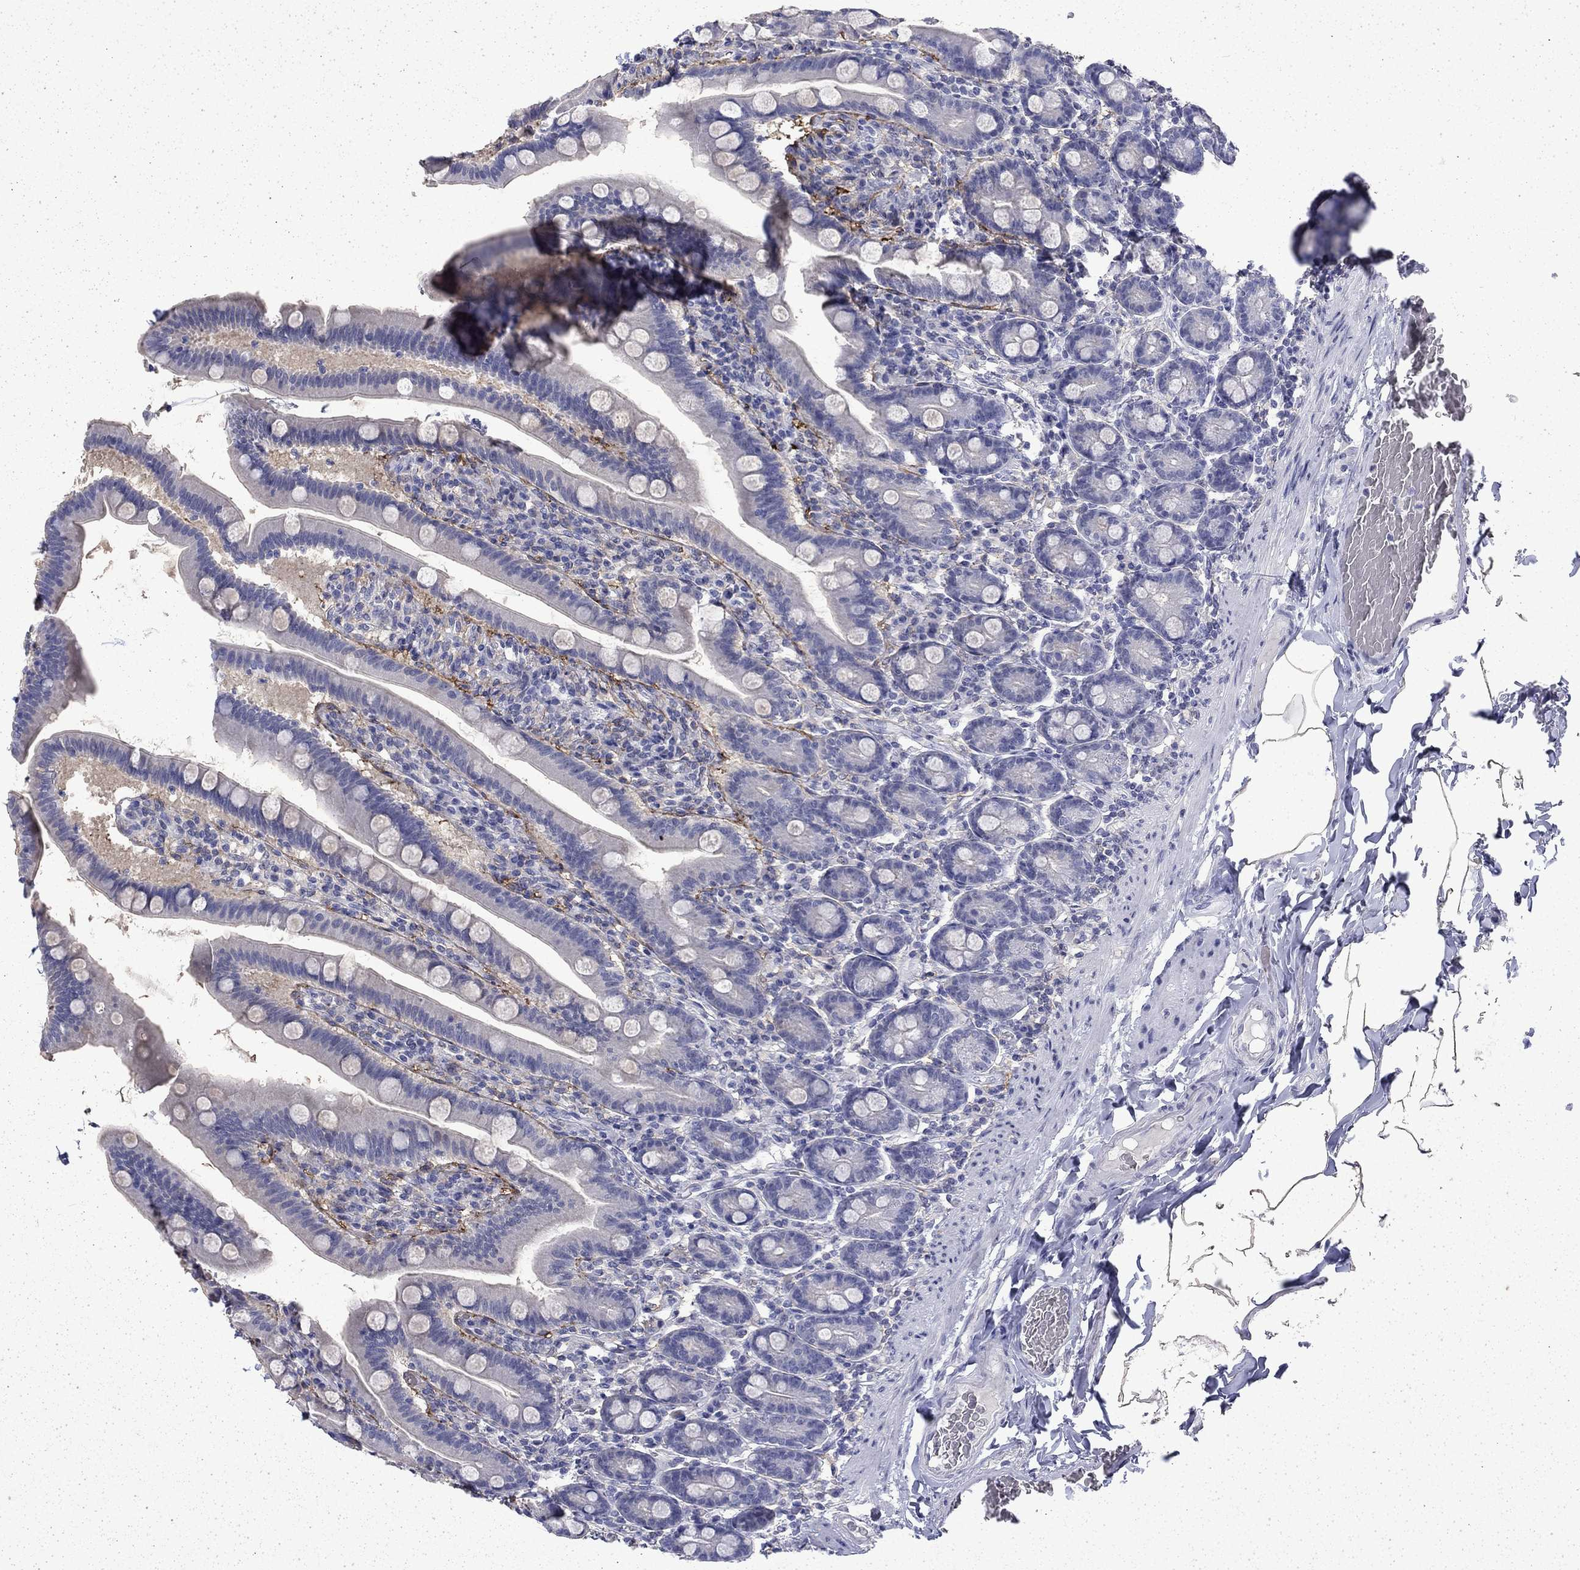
{"staining": {"intensity": "negative", "quantity": "none", "location": "none"}, "tissue": "small intestine", "cell_type": "Glandular cells", "image_type": "normal", "snomed": [{"axis": "morphology", "description": "Normal tissue, NOS"}, {"axis": "topography", "description": "Small intestine"}], "caption": "A high-resolution micrograph shows immunohistochemistry staining of normal small intestine, which reveals no significant staining in glandular cells. Nuclei are stained in blue.", "gene": "ENPP6", "patient": {"sex": "male", "age": 66}}